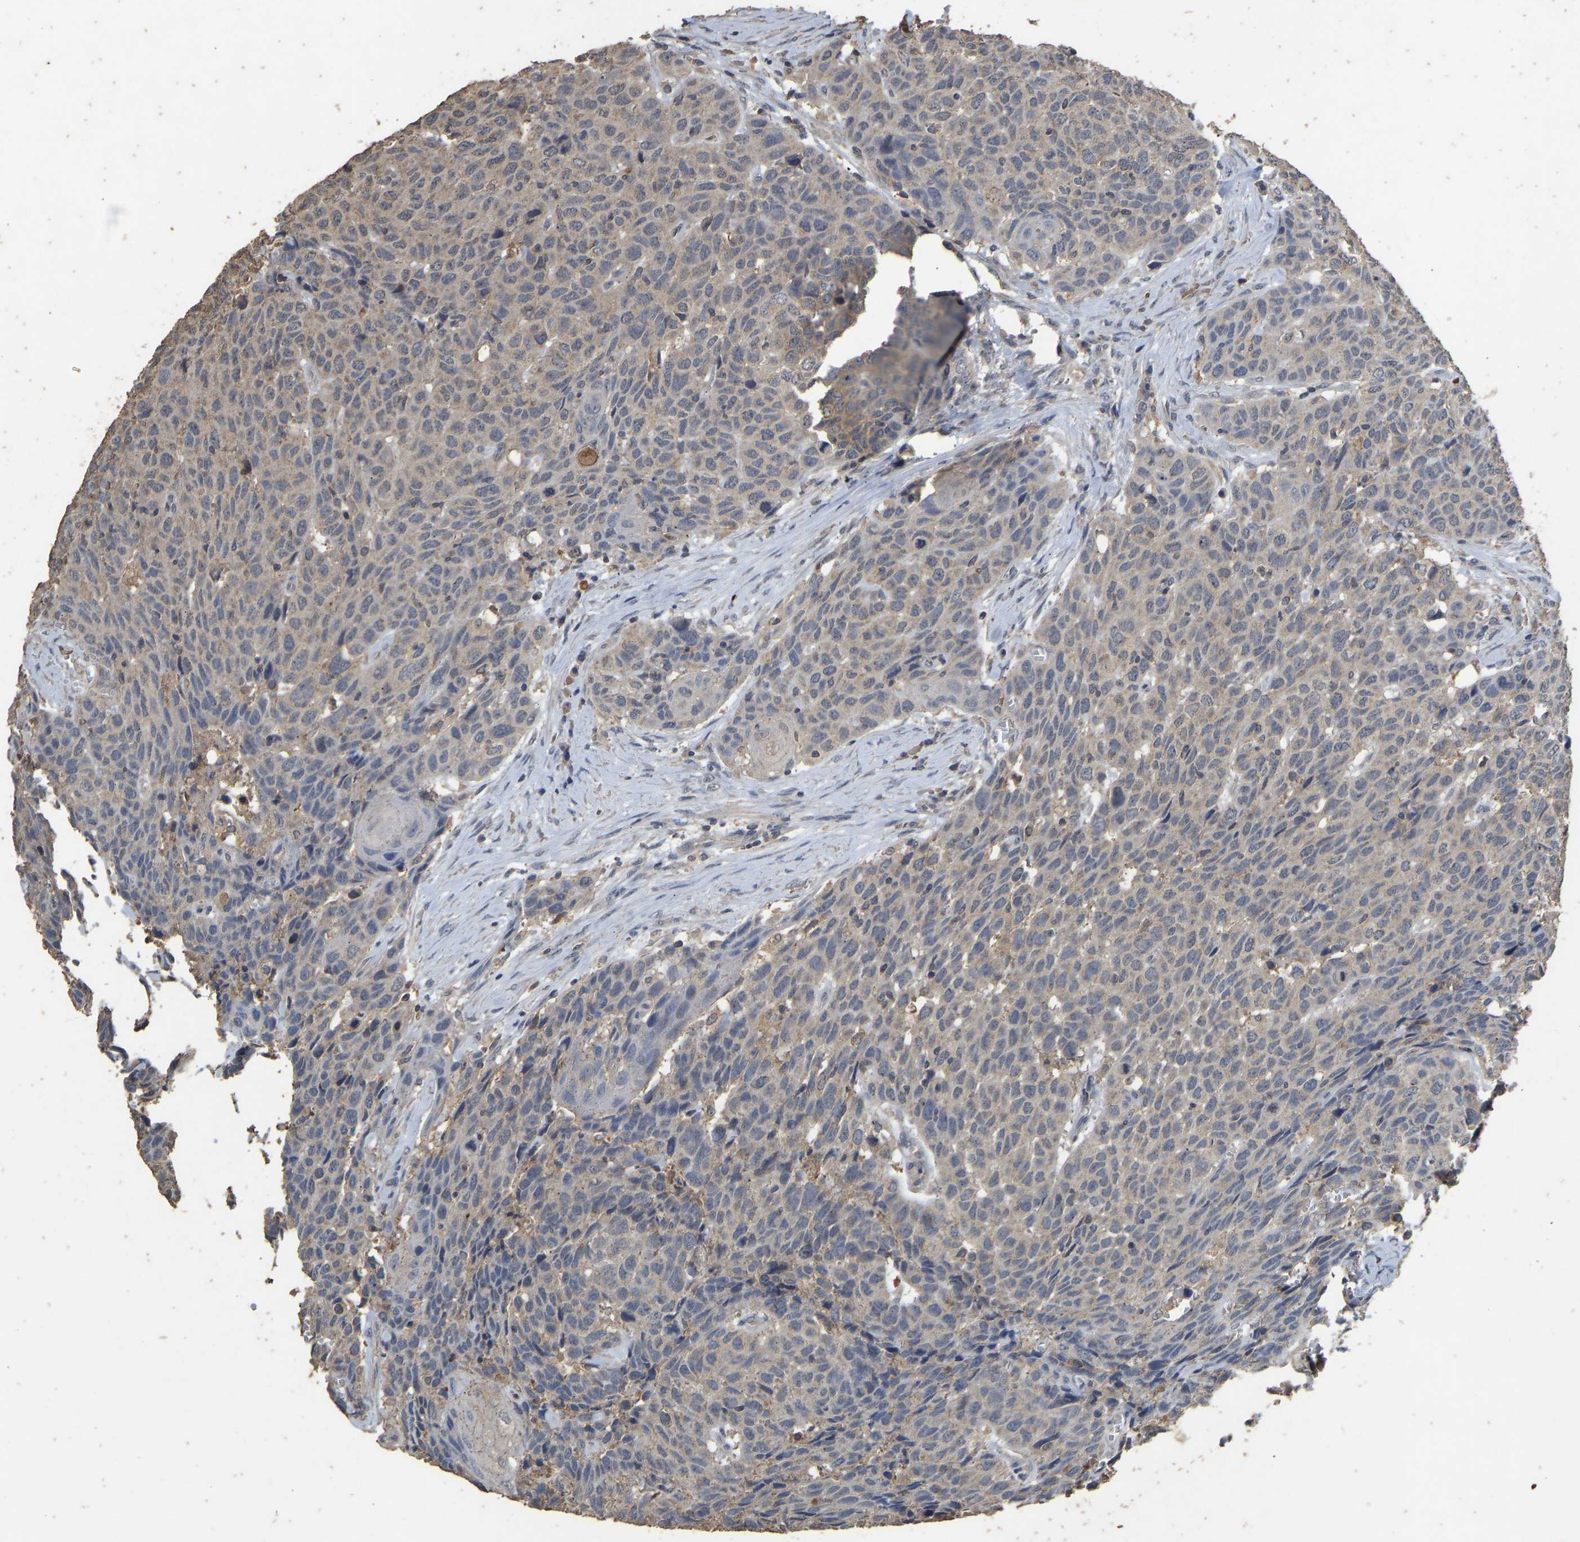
{"staining": {"intensity": "weak", "quantity": ">75%", "location": "cytoplasmic/membranous"}, "tissue": "head and neck cancer", "cell_type": "Tumor cells", "image_type": "cancer", "snomed": [{"axis": "morphology", "description": "Squamous cell carcinoma, NOS"}, {"axis": "topography", "description": "Head-Neck"}], "caption": "Immunohistochemical staining of human squamous cell carcinoma (head and neck) displays low levels of weak cytoplasmic/membranous expression in about >75% of tumor cells.", "gene": "CIDEC", "patient": {"sex": "male", "age": 66}}